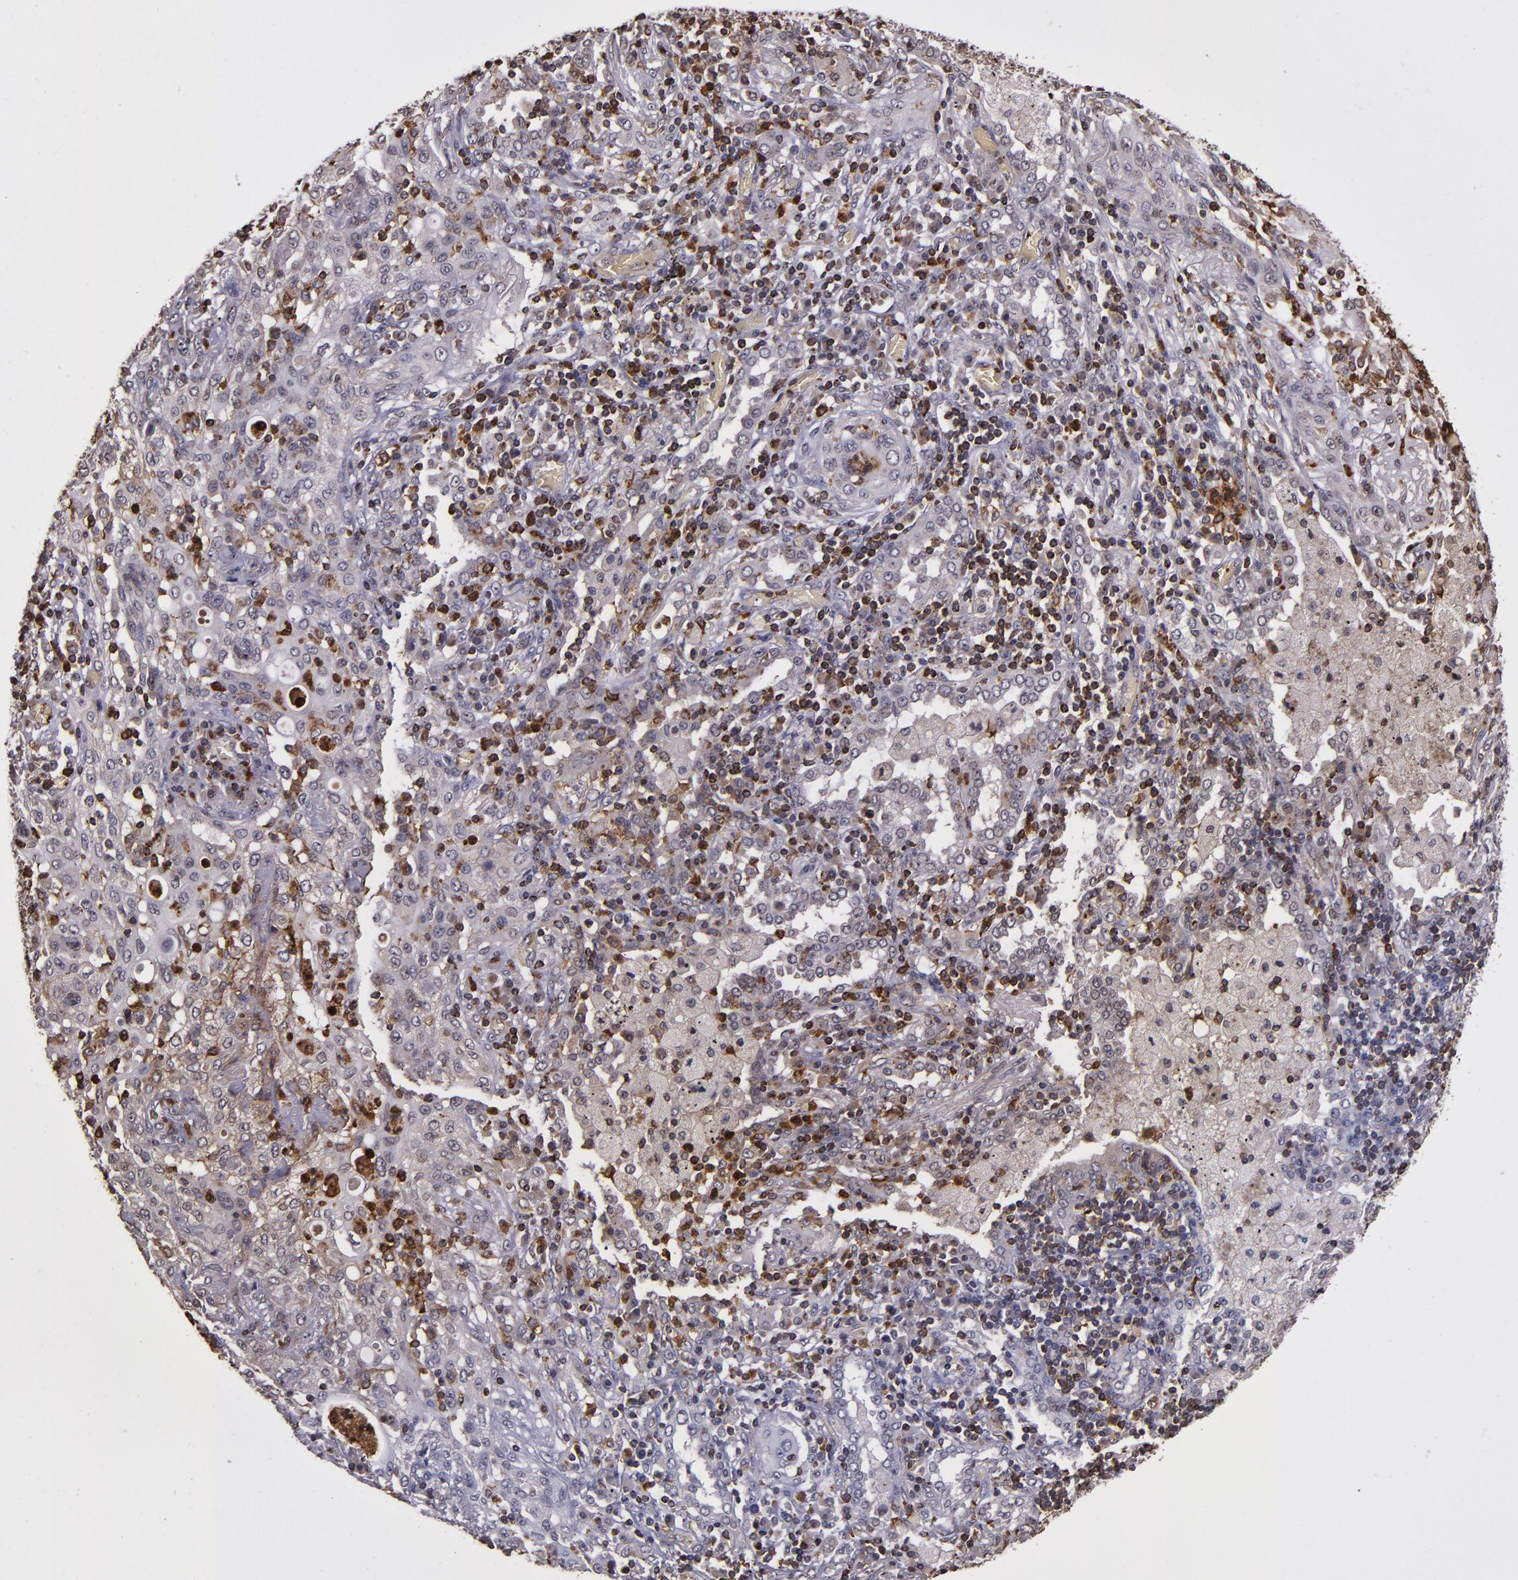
{"staining": {"intensity": "weak", "quantity": "<25%", "location": "cytoplasmic/membranous"}, "tissue": "lung cancer", "cell_type": "Tumor cells", "image_type": "cancer", "snomed": [{"axis": "morphology", "description": "Squamous cell carcinoma, NOS"}, {"axis": "topography", "description": "Lung"}], "caption": "High power microscopy micrograph of an IHC photomicrograph of lung cancer (squamous cell carcinoma), revealing no significant staining in tumor cells.", "gene": "SLC2A3", "patient": {"sex": "female", "age": 47}}